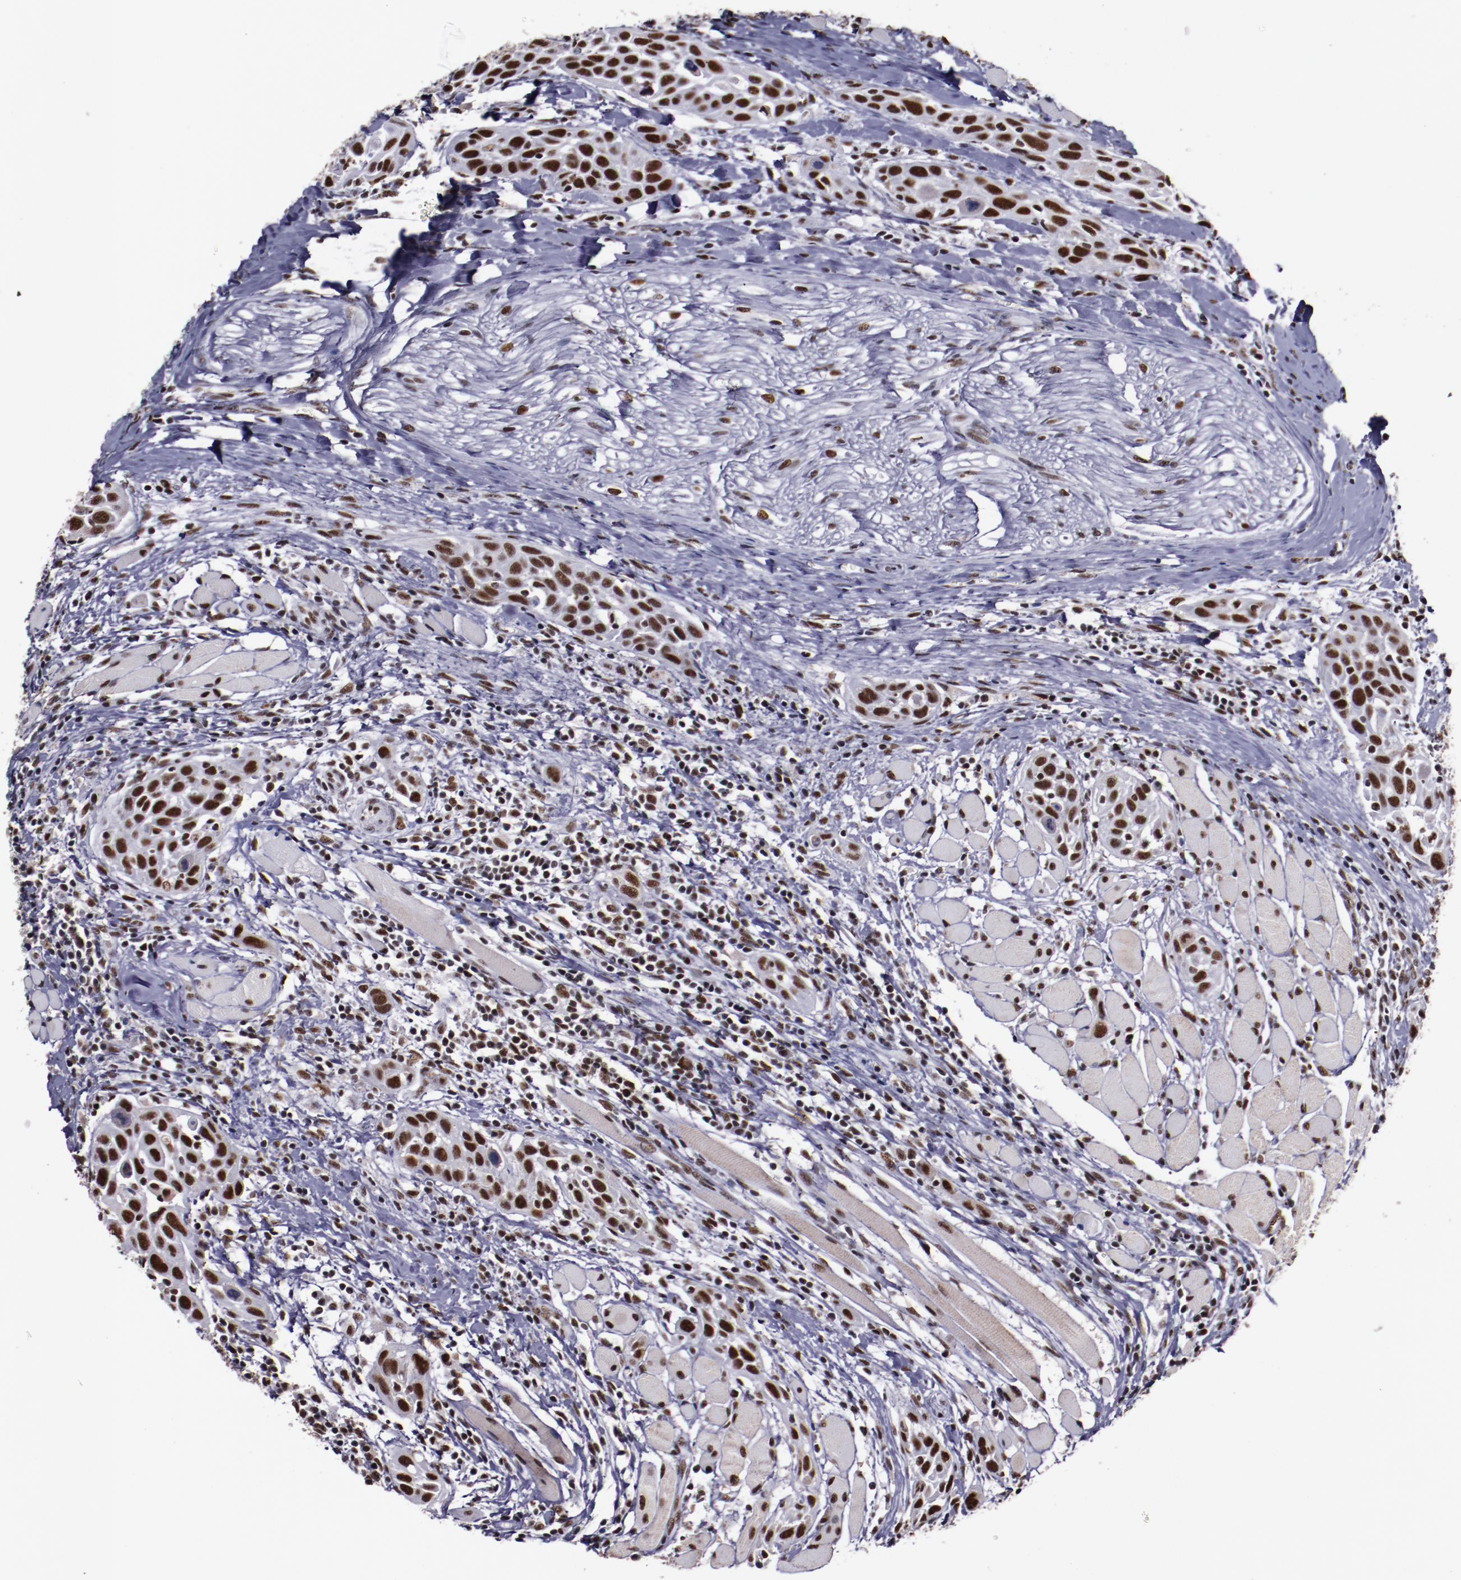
{"staining": {"intensity": "strong", "quantity": ">75%", "location": "nuclear"}, "tissue": "head and neck cancer", "cell_type": "Tumor cells", "image_type": "cancer", "snomed": [{"axis": "morphology", "description": "Squamous cell carcinoma, NOS"}, {"axis": "topography", "description": "Oral tissue"}, {"axis": "topography", "description": "Head-Neck"}], "caption": "Immunohistochemical staining of head and neck squamous cell carcinoma shows high levels of strong nuclear protein staining in approximately >75% of tumor cells. (Stains: DAB (3,3'-diaminobenzidine) in brown, nuclei in blue, Microscopy: brightfield microscopy at high magnification).", "gene": "PPP4R3A", "patient": {"sex": "female", "age": 50}}